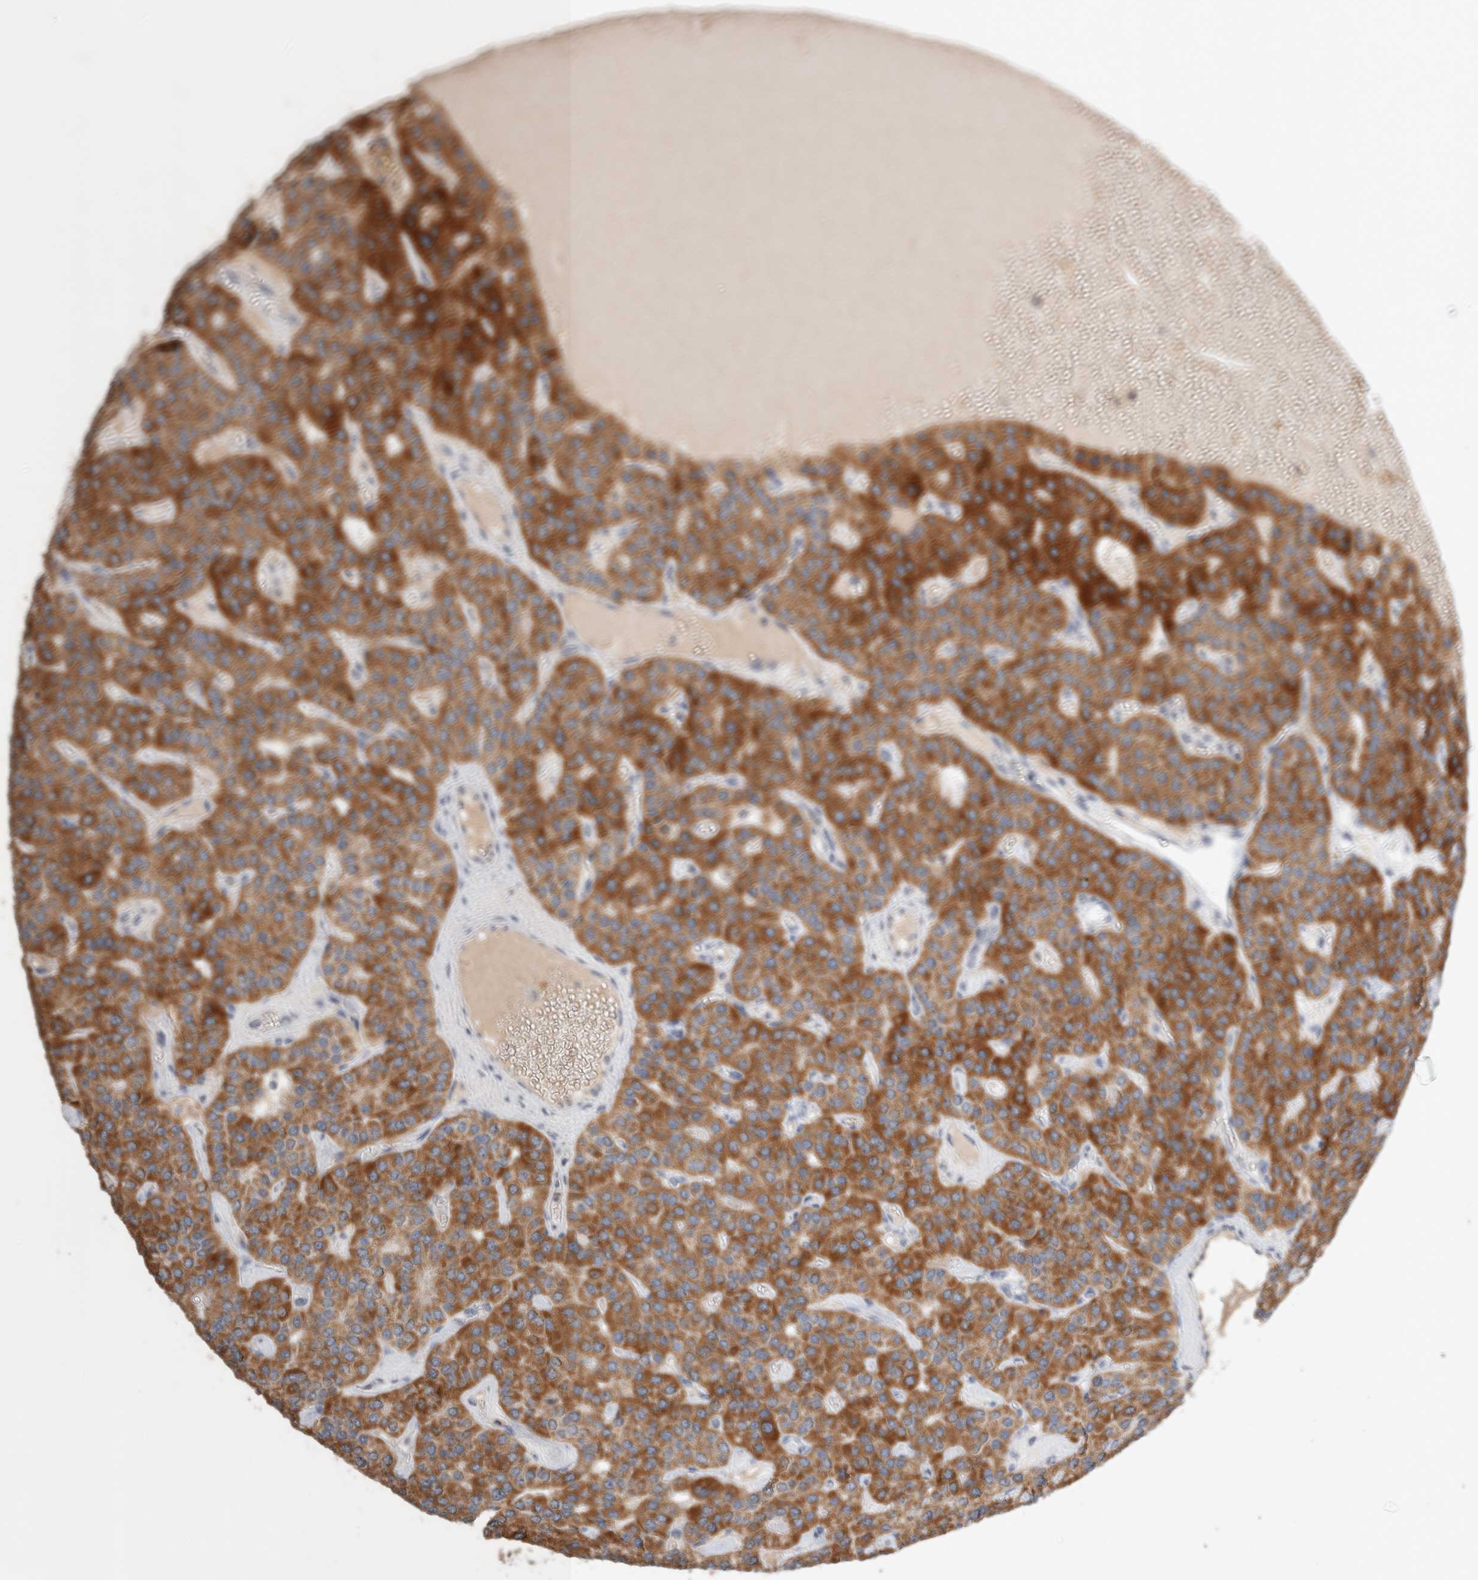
{"staining": {"intensity": "strong", "quantity": "25%-75%", "location": "cytoplasmic/membranous"}, "tissue": "parathyroid gland", "cell_type": "Glandular cells", "image_type": "normal", "snomed": [{"axis": "morphology", "description": "Normal tissue, NOS"}, {"axis": "morphology", "description": "Adenoma, NOS"}, {"axis": "topography", "description": "Parathyroid gland"}], "caption": "The immunohistochemical stain labels strong cytoplasmic/membranous positivity in glandular cells of normal parathyroid gland. (DAB (3,3'-diaminobenzidine) IHC, brown staining for protein, blue staining for nuclei).", "gene": "CRAT", "patient": {"sex": "female", "age": 86}}